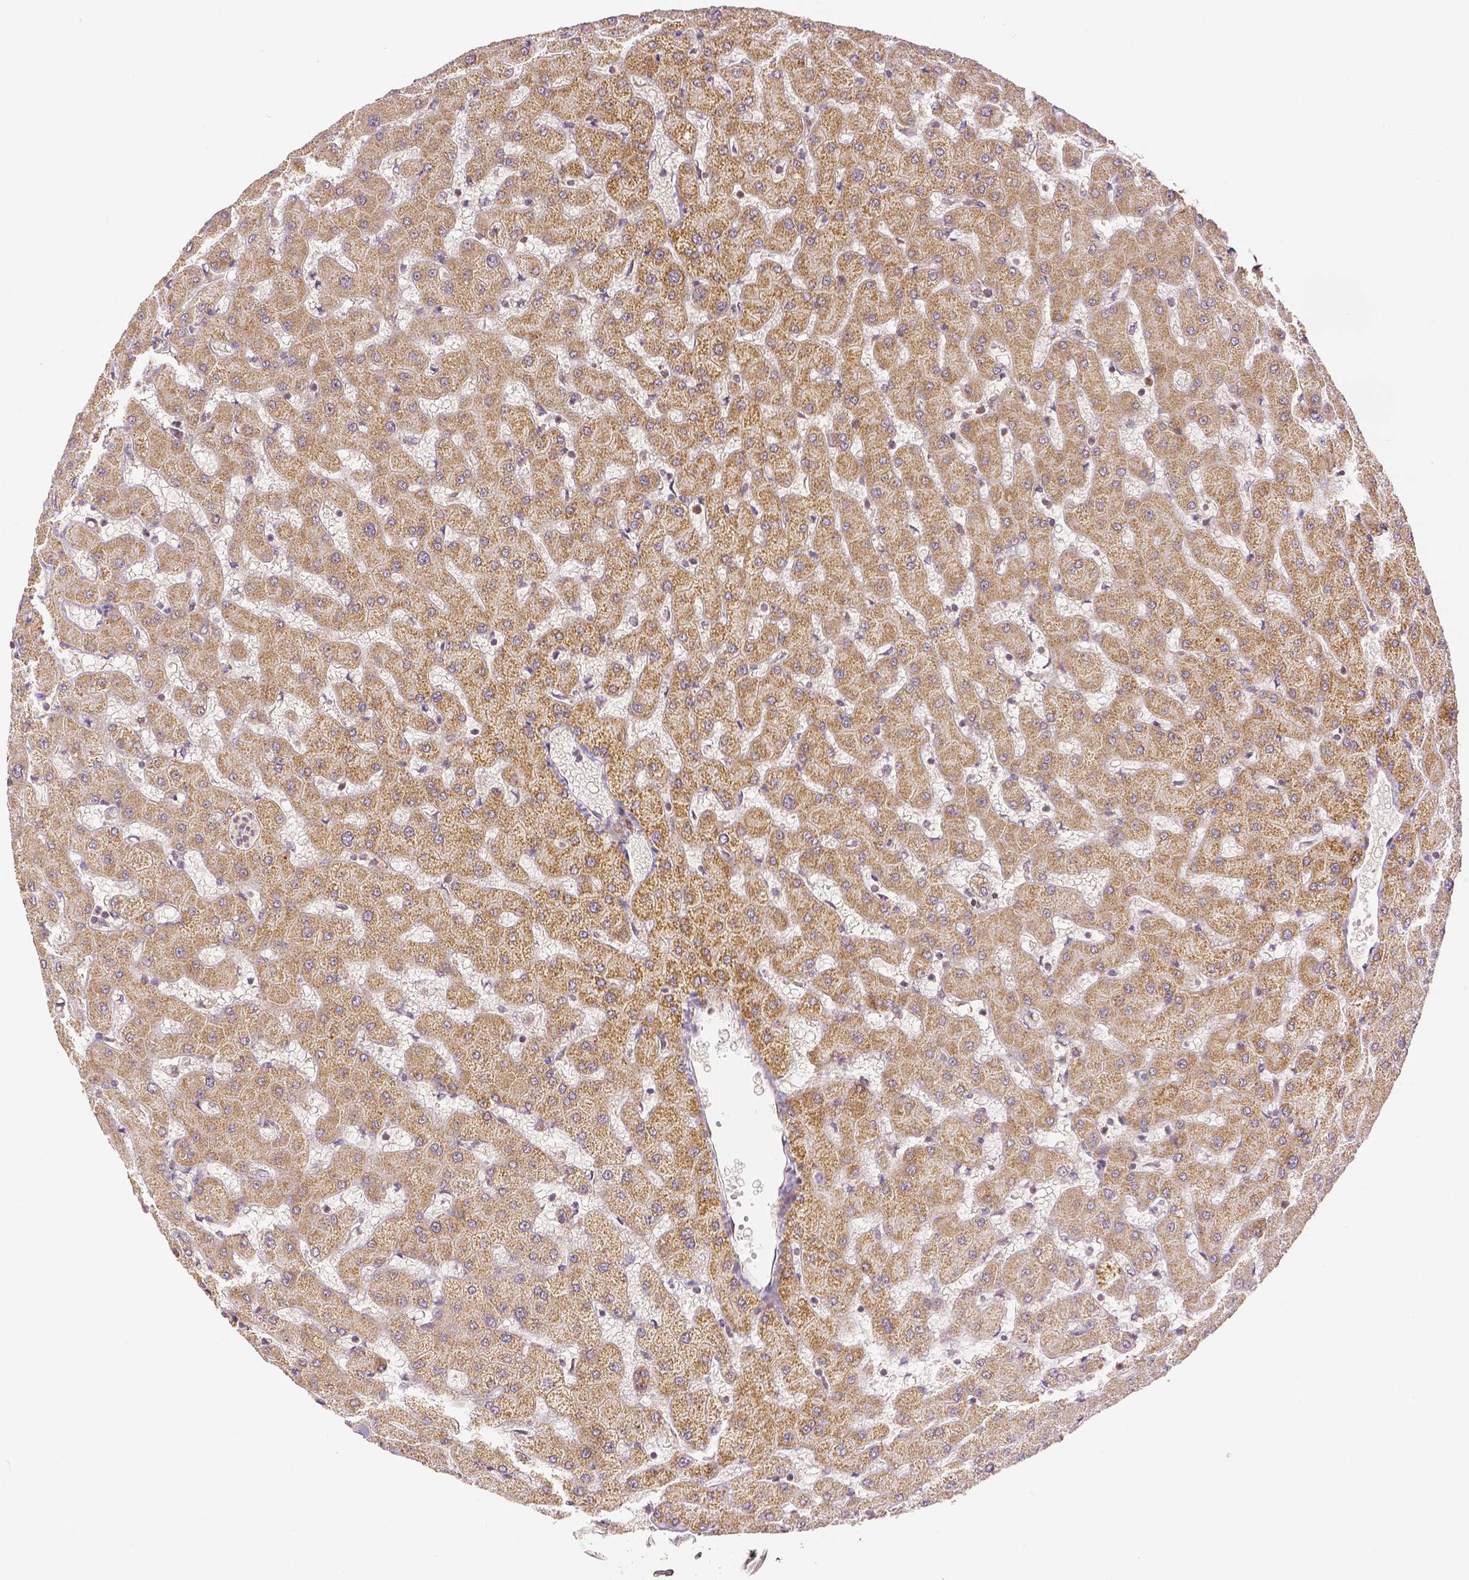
{"staining": {"intensity": "weak", "quantity": "<25%", "location": "nuclear"}, "tissue": "liver", "cell_type": "Cholangiocytes", "image_type": "normal", "snomed": [{"axis": "morphology", "description": "Normal tissue, NOS"}, {"axis": "topography", "description": "Liver"}], "caption": "Immunohistochemical staining of benign human liver shows no significant staining in cholangiocytes.", "gene": "RHOT1", "patient": {"sex": "female", "age": 63}}